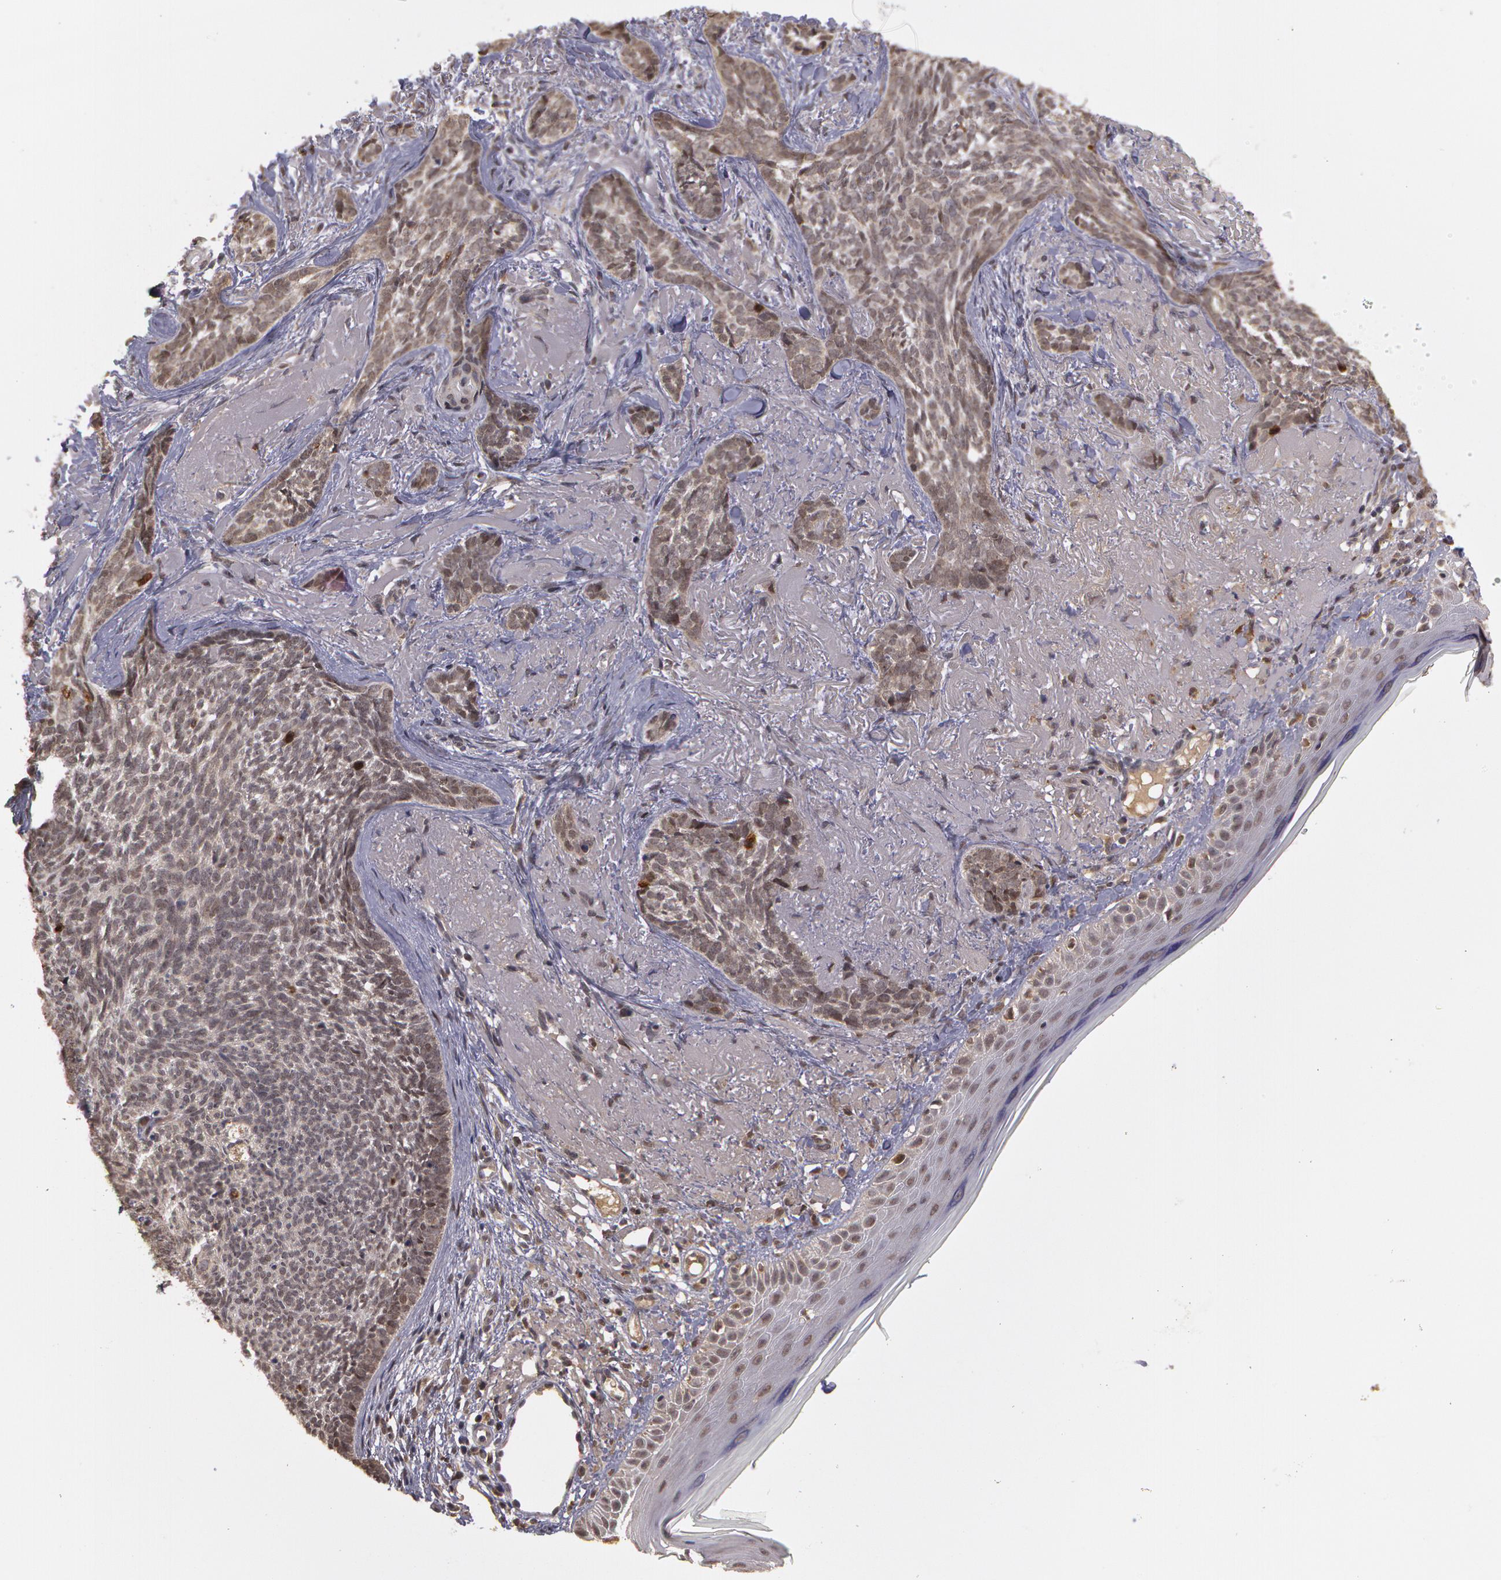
{"staining": {"intensity": "moderate", "quantity": ">75%", "location": "cytoplasmic/membranous,nuclear"}, "tissue": "skin cancer", "cell_type": "Tumor cells", "image_type": "cancer", "snomed": [{"axis": "morphology", "description": "Basal cell carcinoma"}, {"axis": "topography", "description": "Skin"}], "caption": "Protein analysis of skin cancer tissue displays moderate cytoplasmic/membranous and nuclear positivity in approximately >75% of tumor cells. The staining was performed using DAB (3,3'-diaminobenzidine), with brown indicating positive protein expression. Nuclei are stained blue with hematoxylin.", "gene": "GLIS1", "patient": {"sex": "female", "age": 81}}